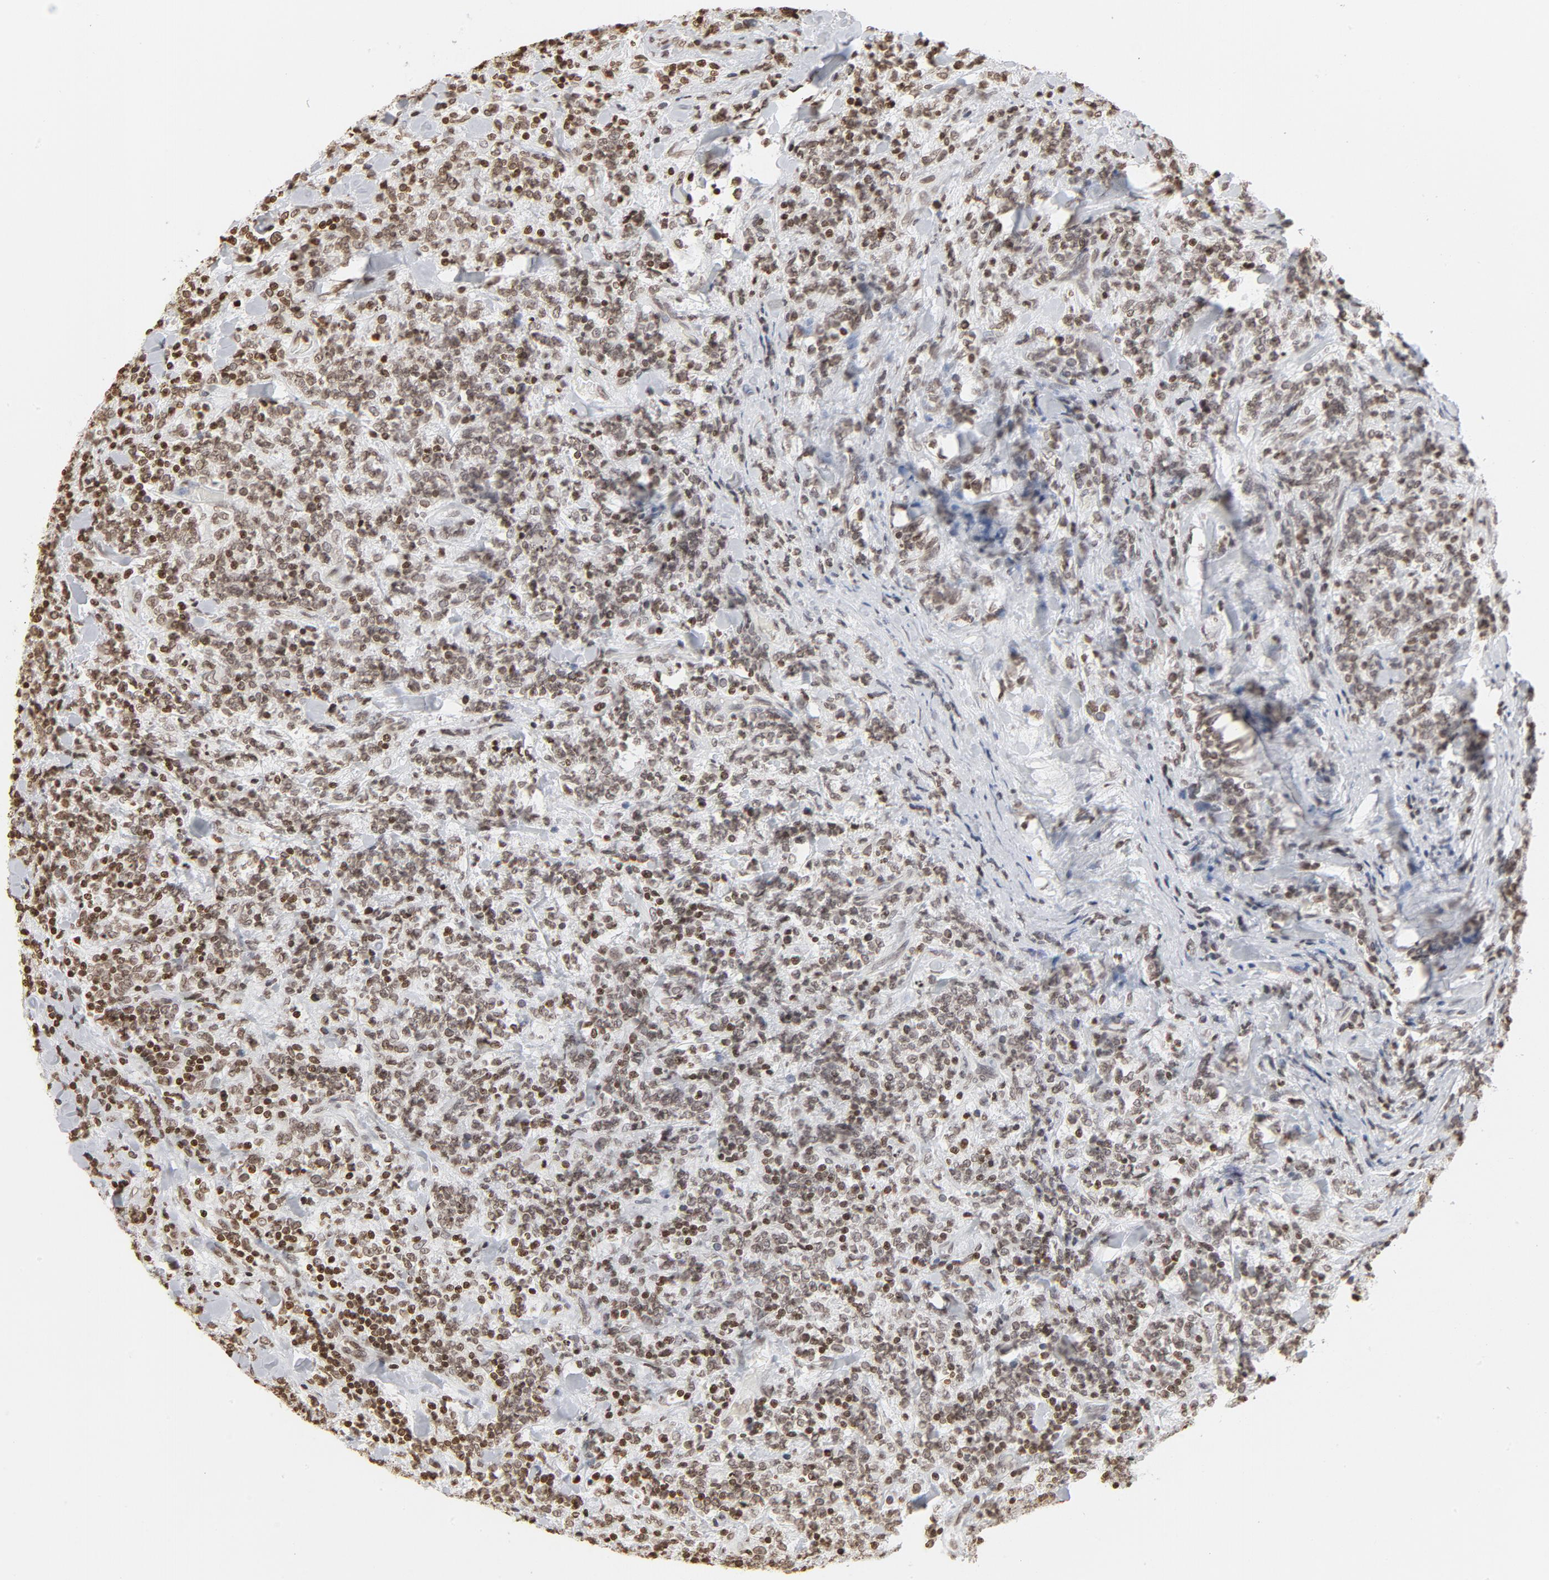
{"staining": {"intensity": "weak", "quantity": ">75%", "location": "nuclear"}, "tissue": "lymphoma", "cell_type": "Tumor cells", "image_type": "cancer", "snomed": [{"axis": "morphology", "description": "Malignant lymphoma, non-Hodgkin's type, High grade"}, {"axis": "topography", "description": "Soft tissue"}], "caption": "An IHC histopathology image of neoplastic tissue is shown. Protein staining in brown labels weak nuclear positivity in high-grade malignant lymphoma, non-Hodgkin's type within tumor cells. The staining is performed using DAB brown chromogen to label protein expression. The nuclei are counter-stained blue using hematoxylin.", "gene": "H2AC12", "patient": {"sex": "male", "age": 18}}